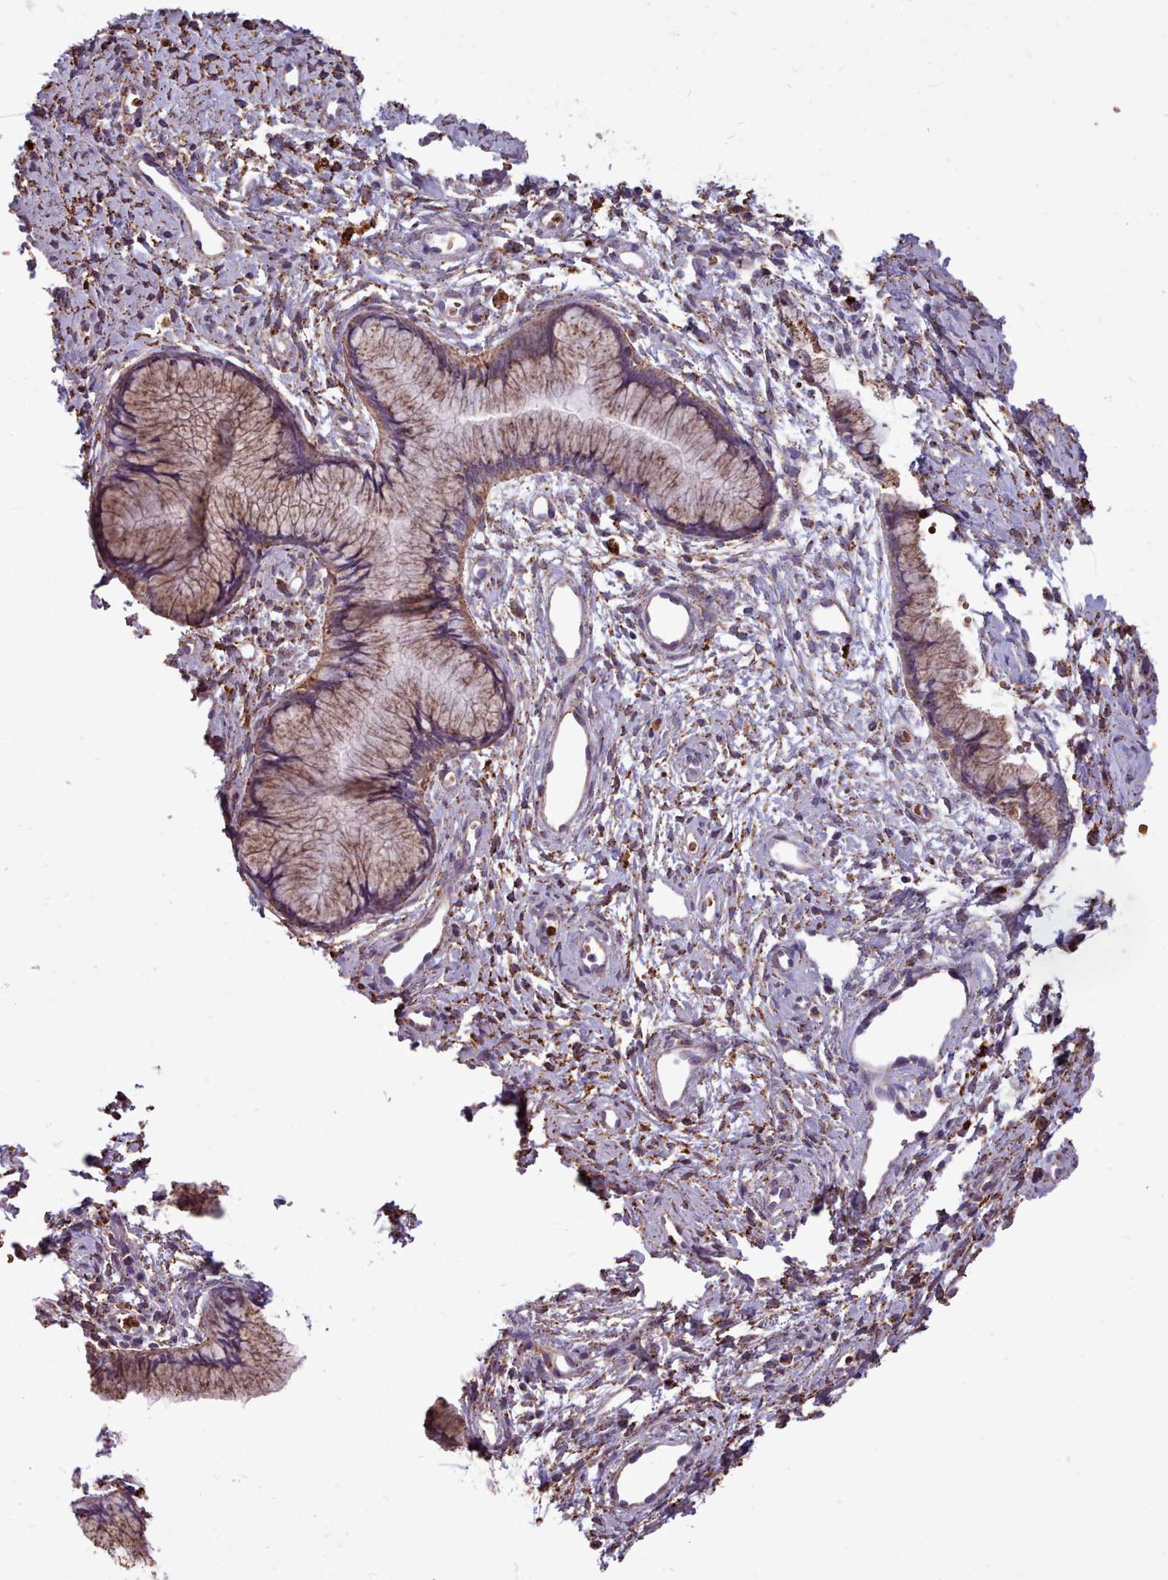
{"staining": {"intensity": "moderate", "quantity": ">75%", "location": "cytoplasmic/membranous"}, "tissue": "cervix", "cell_type": "Glandular cells", "image_type": "normal", "snomed": [{"axis": "morphology", "description": "Normal tissue, NOS"}, {"axis": "topography", "description": "Cervix"}], "caption": "IHC photomicrograph of unremarkable cervix: human cervix stained using IHC shows medium levels of moderate protein expression localized specifically in the cytoplasmic/membranous of glandular cells, appearing as a cytoplasmic/membranous brown color.", "gene": "PACSIN3", "patient": {"sex": "female", "age": 42}}